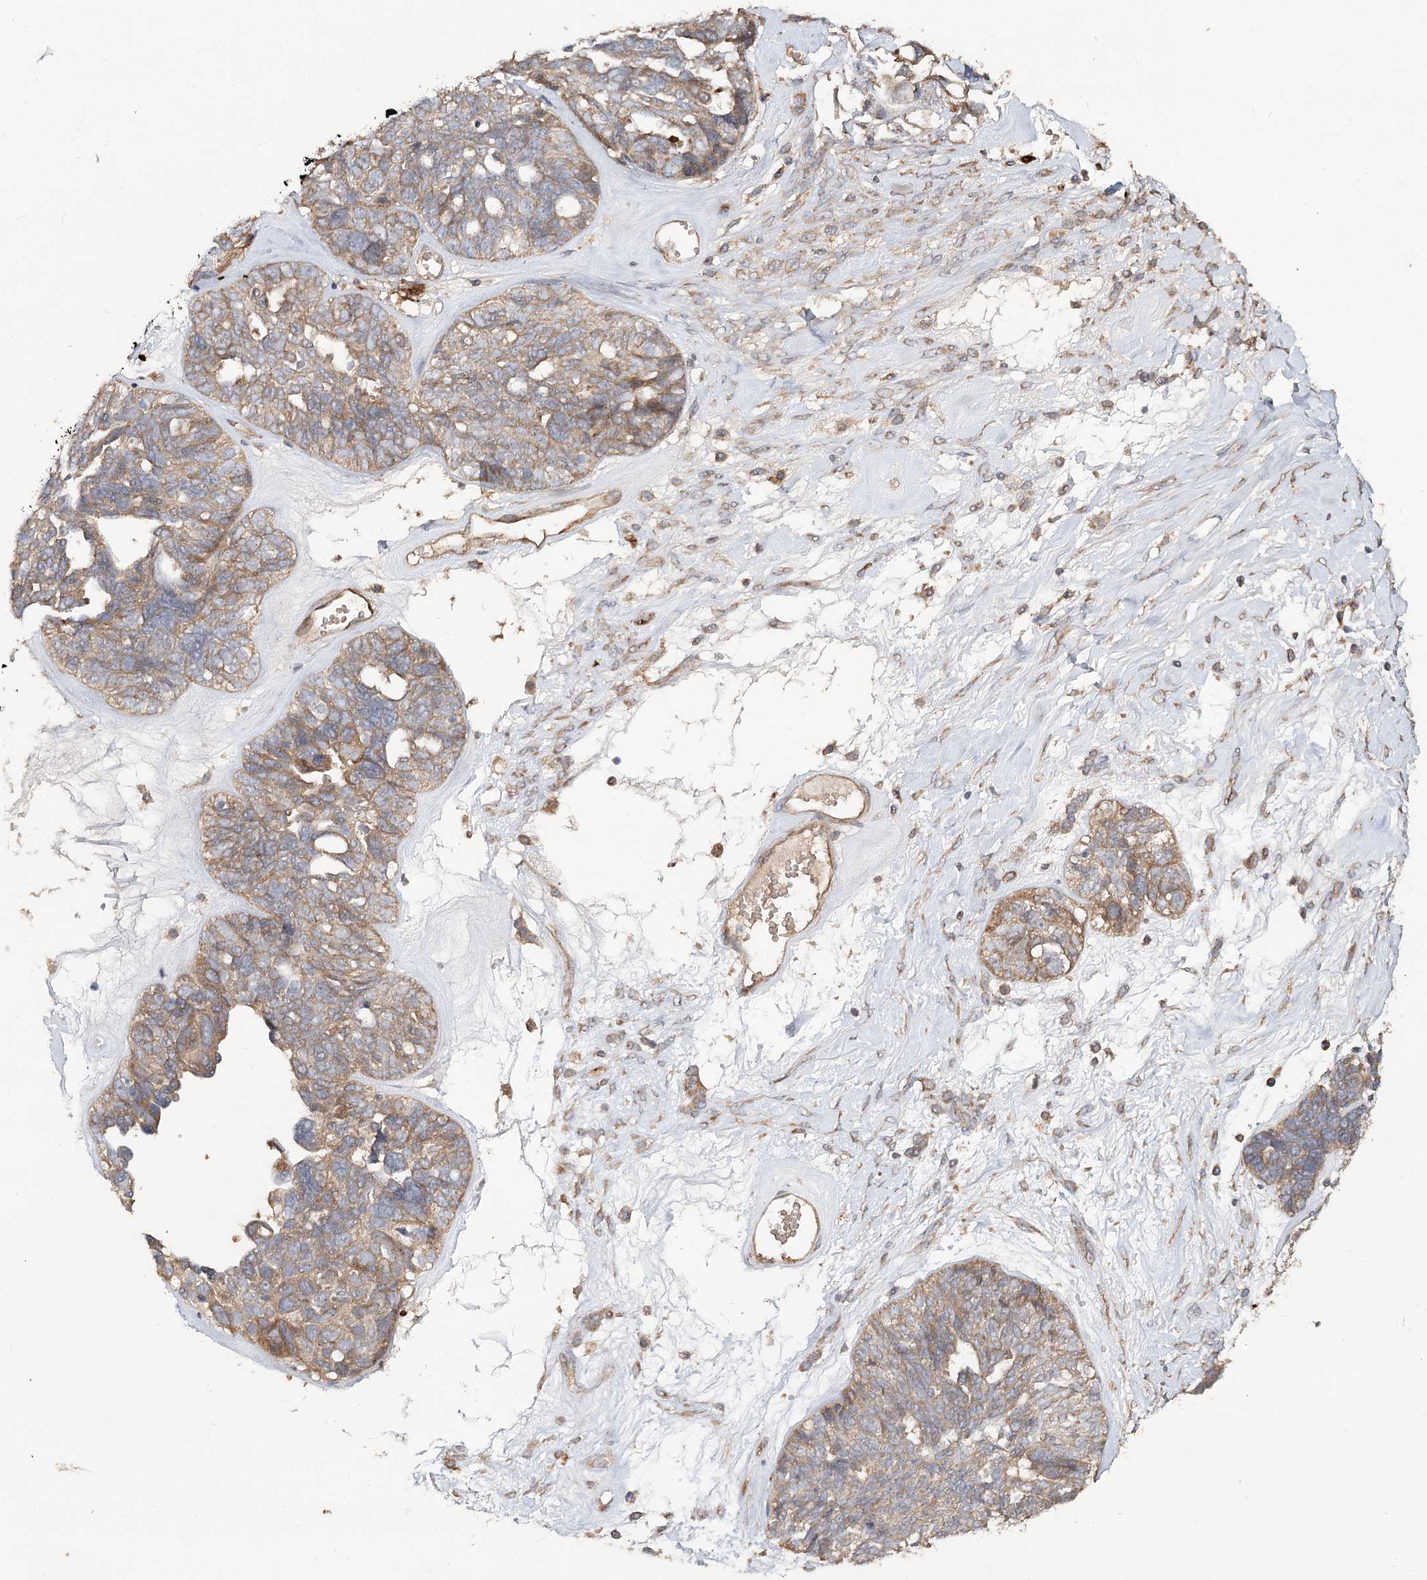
{"staining": {"intensity": "moderate", "quantity": ">75%", "location": "cytoplasmic/membranous"}, "tissue": "ovarian cancer", "cell_type": "Tumor cells", "image_type": "cancer", "snomed": [{"axis": "morphology", "description": "Cystadenocarcinoma, serous, NOS"}, {"axis": "topography", "description": "Ovary"}], "caption": "Brown immunohistochemical staining in human ovarian cancer (serous cystadenocarcinoma) shows moderate cytoplasmic/membranous staining in about >75% of tumor cells.", "gene": "RIN2", "patient": {"sex": "female", "age": 79}}